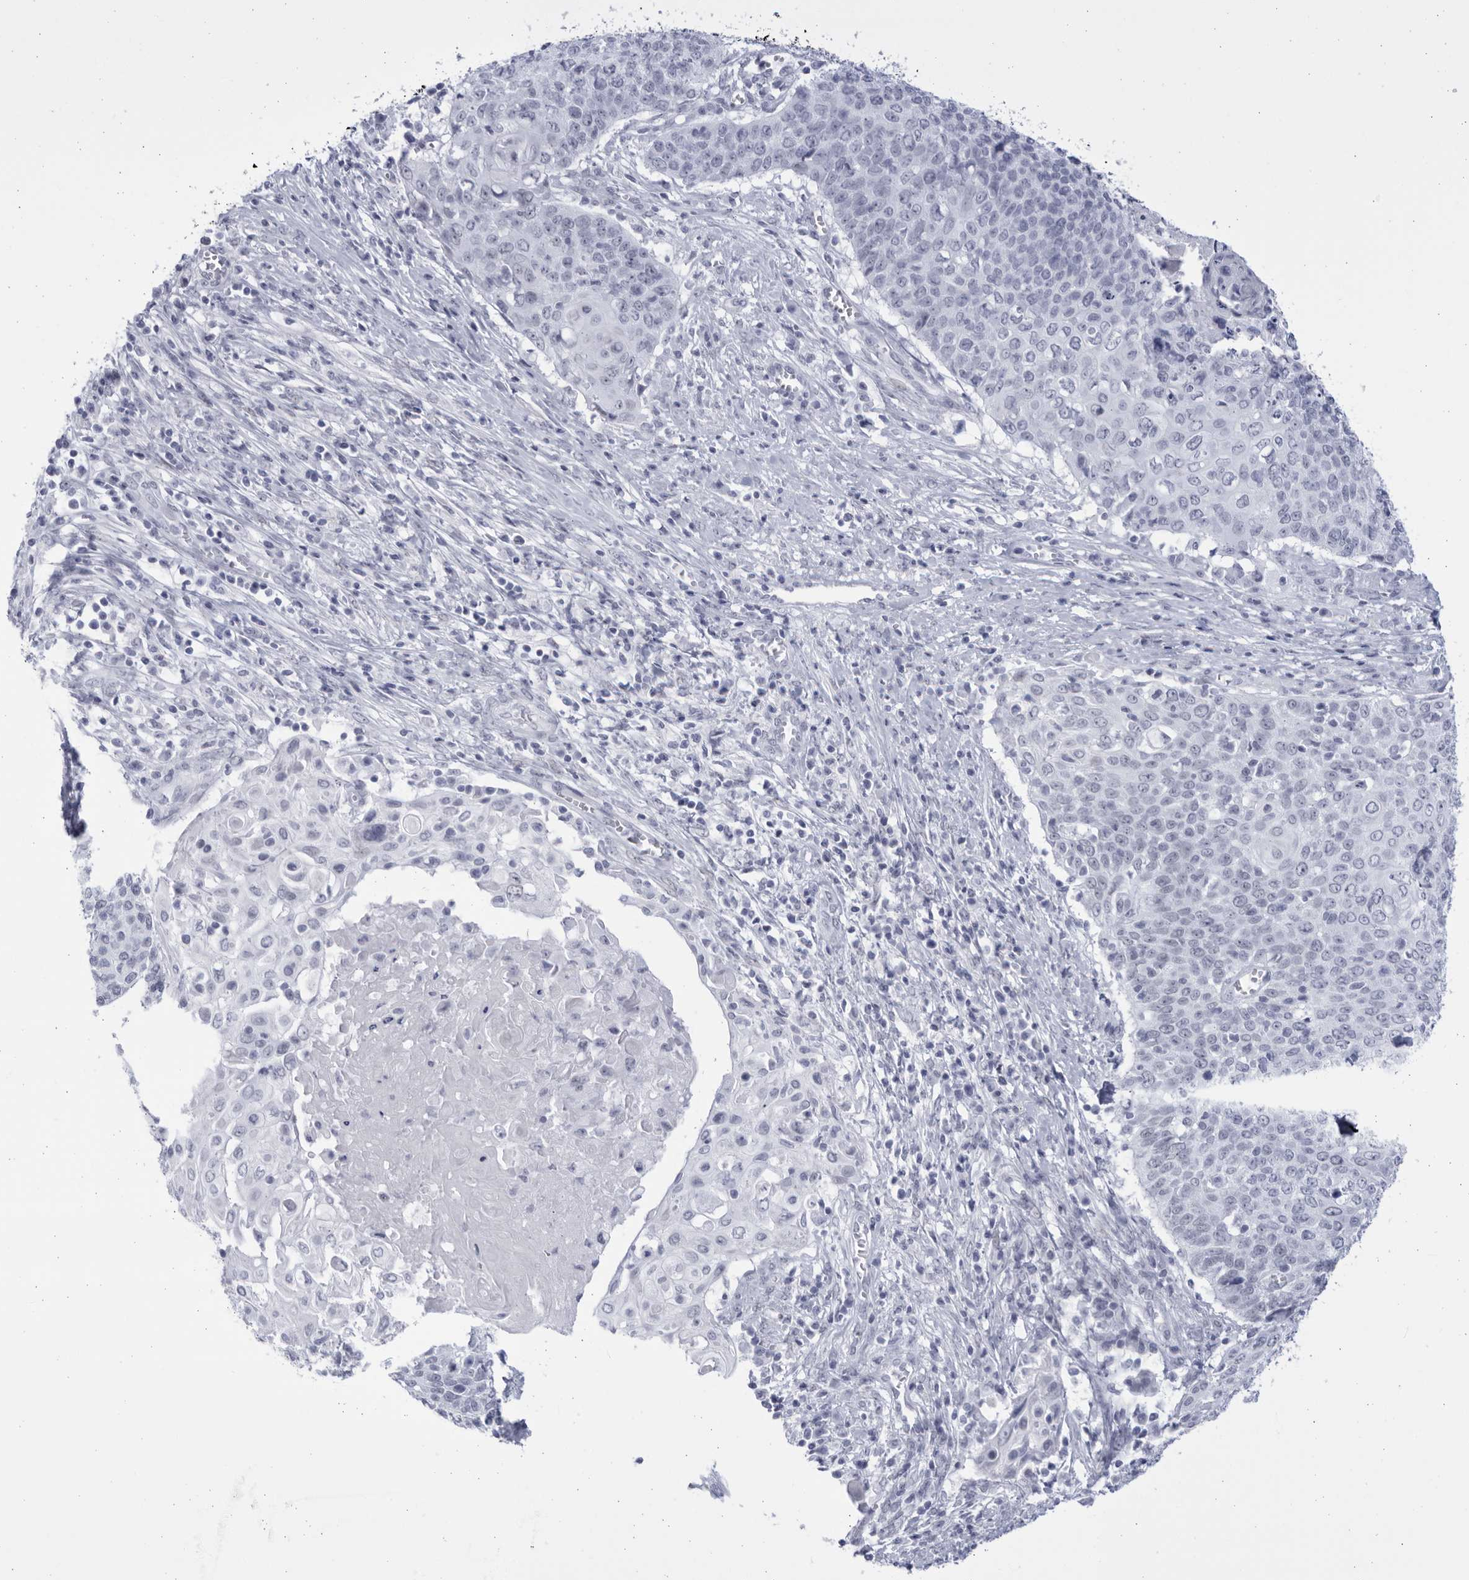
{"staining": {"intensity": "negative", "quantity": "none", "location": "none"}, "tissue": "cervical cancer", "cell_type": "Tumor cells", "image_type": "cancer", "snomed": [{"axis": "morphology", "description": "Squamous cell carcinoma, NOS"}, {"axis": "topography", "description": "Cervix"}], "caption": "High power microscopy image of an immunohistochemistry image of squamous cell carcinoma (cervical), revealing no significant positivity in tumor cells.", "gene": "CCDC181", "patient": {"sex": "female", "age": 39}}